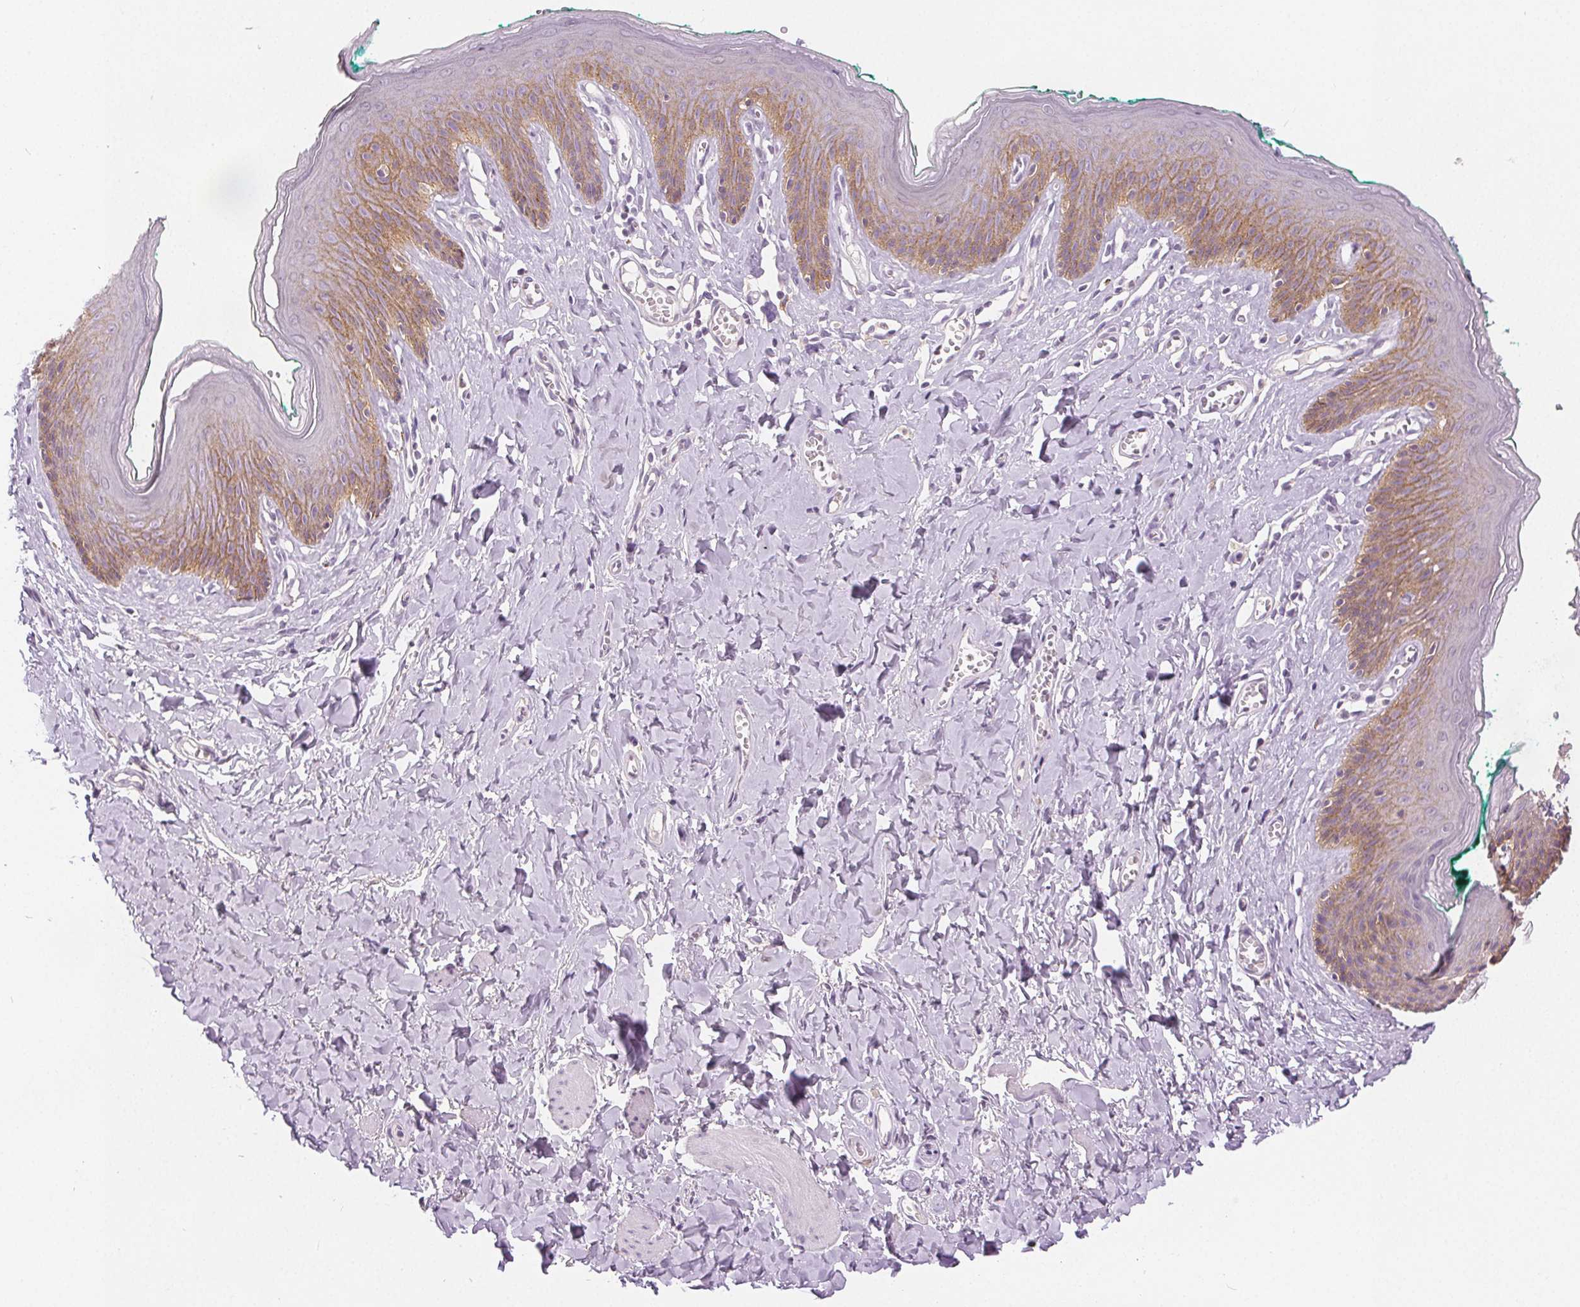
{"staining": {"intensity": "weak", "quantity": "25%-75%", "location": "cytoplasmic/membranous"}, "tissue": "skin", "cell_type": "Epidermal cells", "image_type": "normal", "snomed": [{"axis": "morphology", "description": "Normal tissue, NOS"}, {"axis": "topography", "description": "Vulva"}, {"axis": "topography", "description": "Peripheral nerve tissue"}], "caption": "IHC staining of normal skin, which demonstrates low levels of weak cytoplasmic/membranous expression in about 25%-75% of epidermal cells indicating weak cytoplasmic/membranous protein positivity. The staining was performed using DAB (3,3'-diaminobenzidine) (brown) for protein detection and nuclei were counterstained in hematoxylin (blue).", "gene": "CA12", "patient": {"sex": "female", "age": 66}}